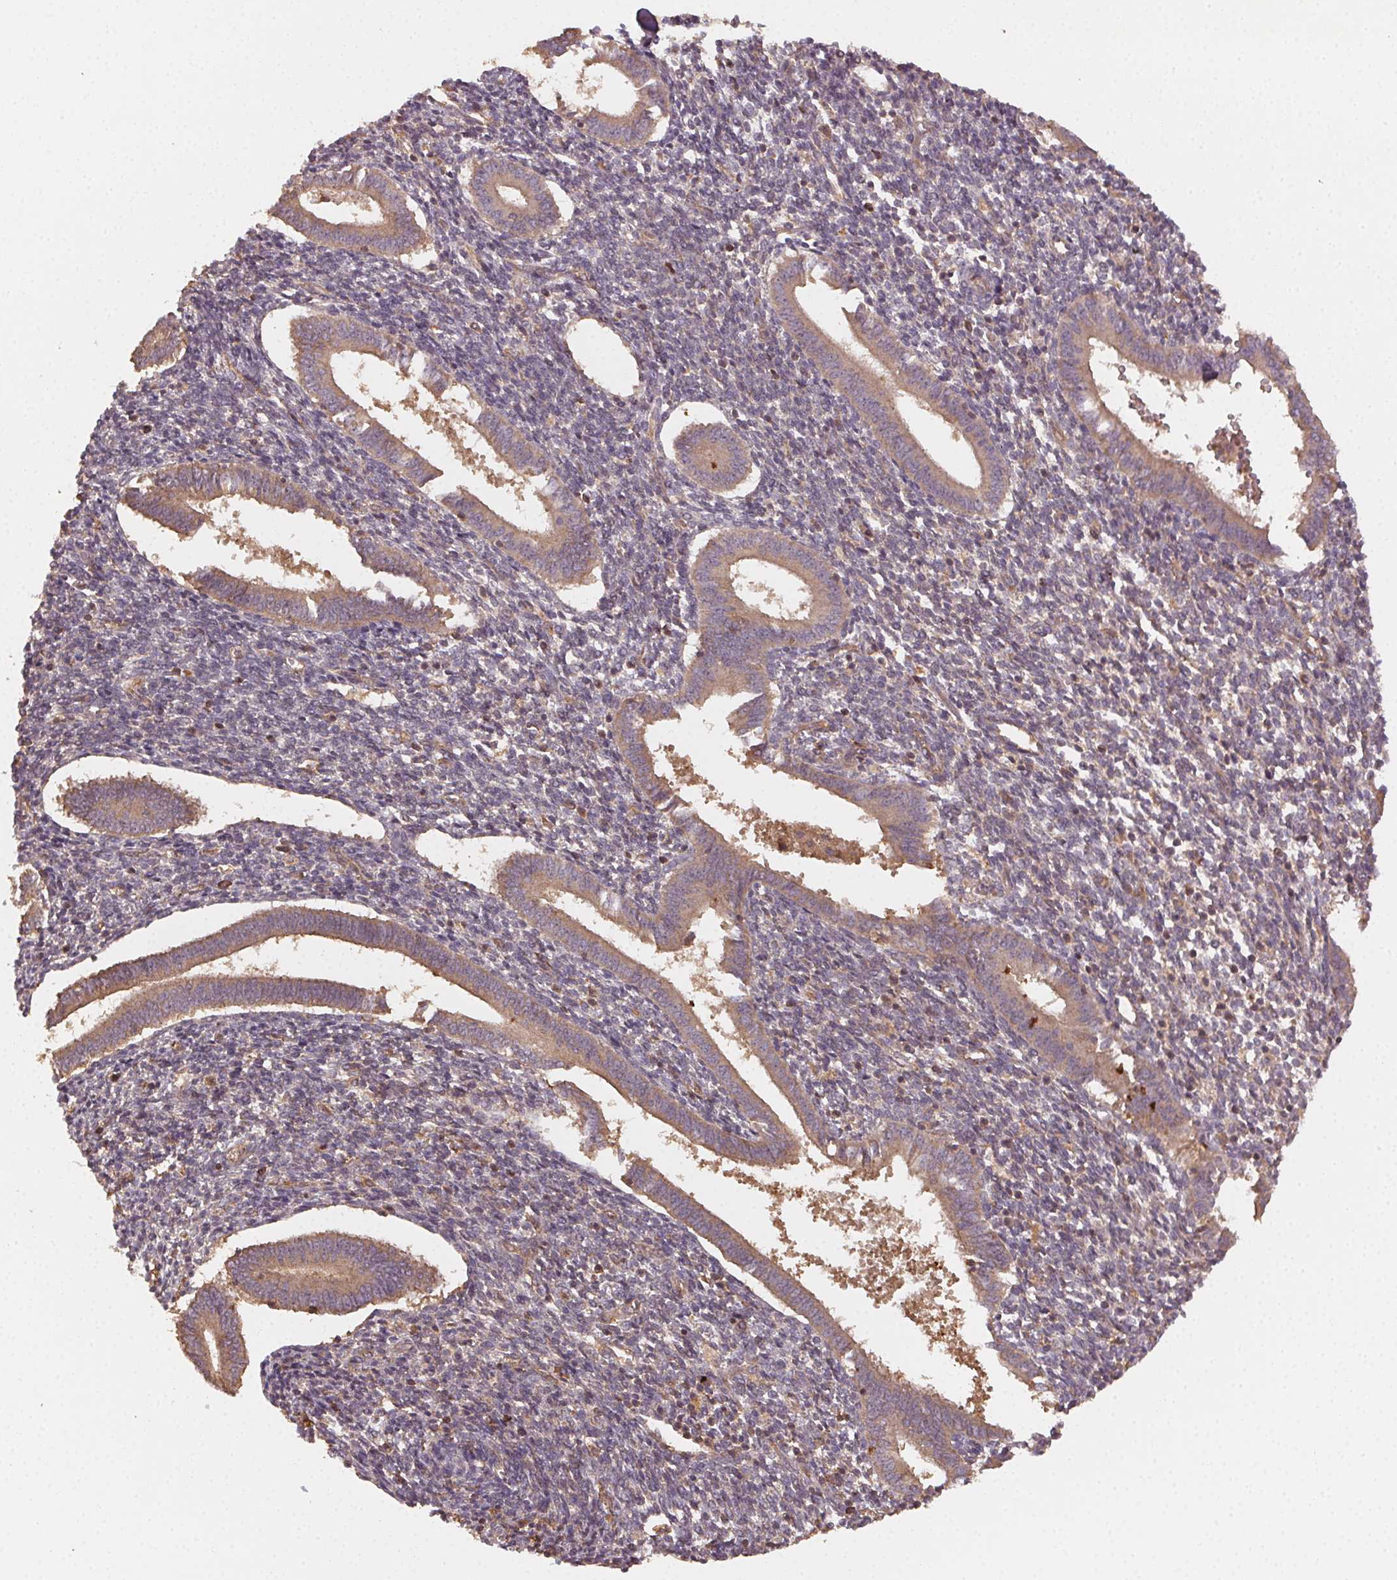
{"staining": {"intensity": "moderate", "quantity": "<25%", "location": "cytoplasmic/membranous"}, "tissue": "endometrium", "cell_type": "Cells in endometrial stroma", "image_type": "normal", "snomed": [{"axis": "morphology", "description": "Normal tissue, NOS"}, {"axis": "topography", "description": "Endometrium"}], "caption": "Protein positivity by IHC reveals moderate cytoplasmic/membranous positivity in about <25% of cells in endometrial stroma in unremarkable endometrium. (brown staining indicates protein expression, while blue staining denotes nuclei).", "gene": "RALA", "patient": {"sex": "female", "age": 25}}